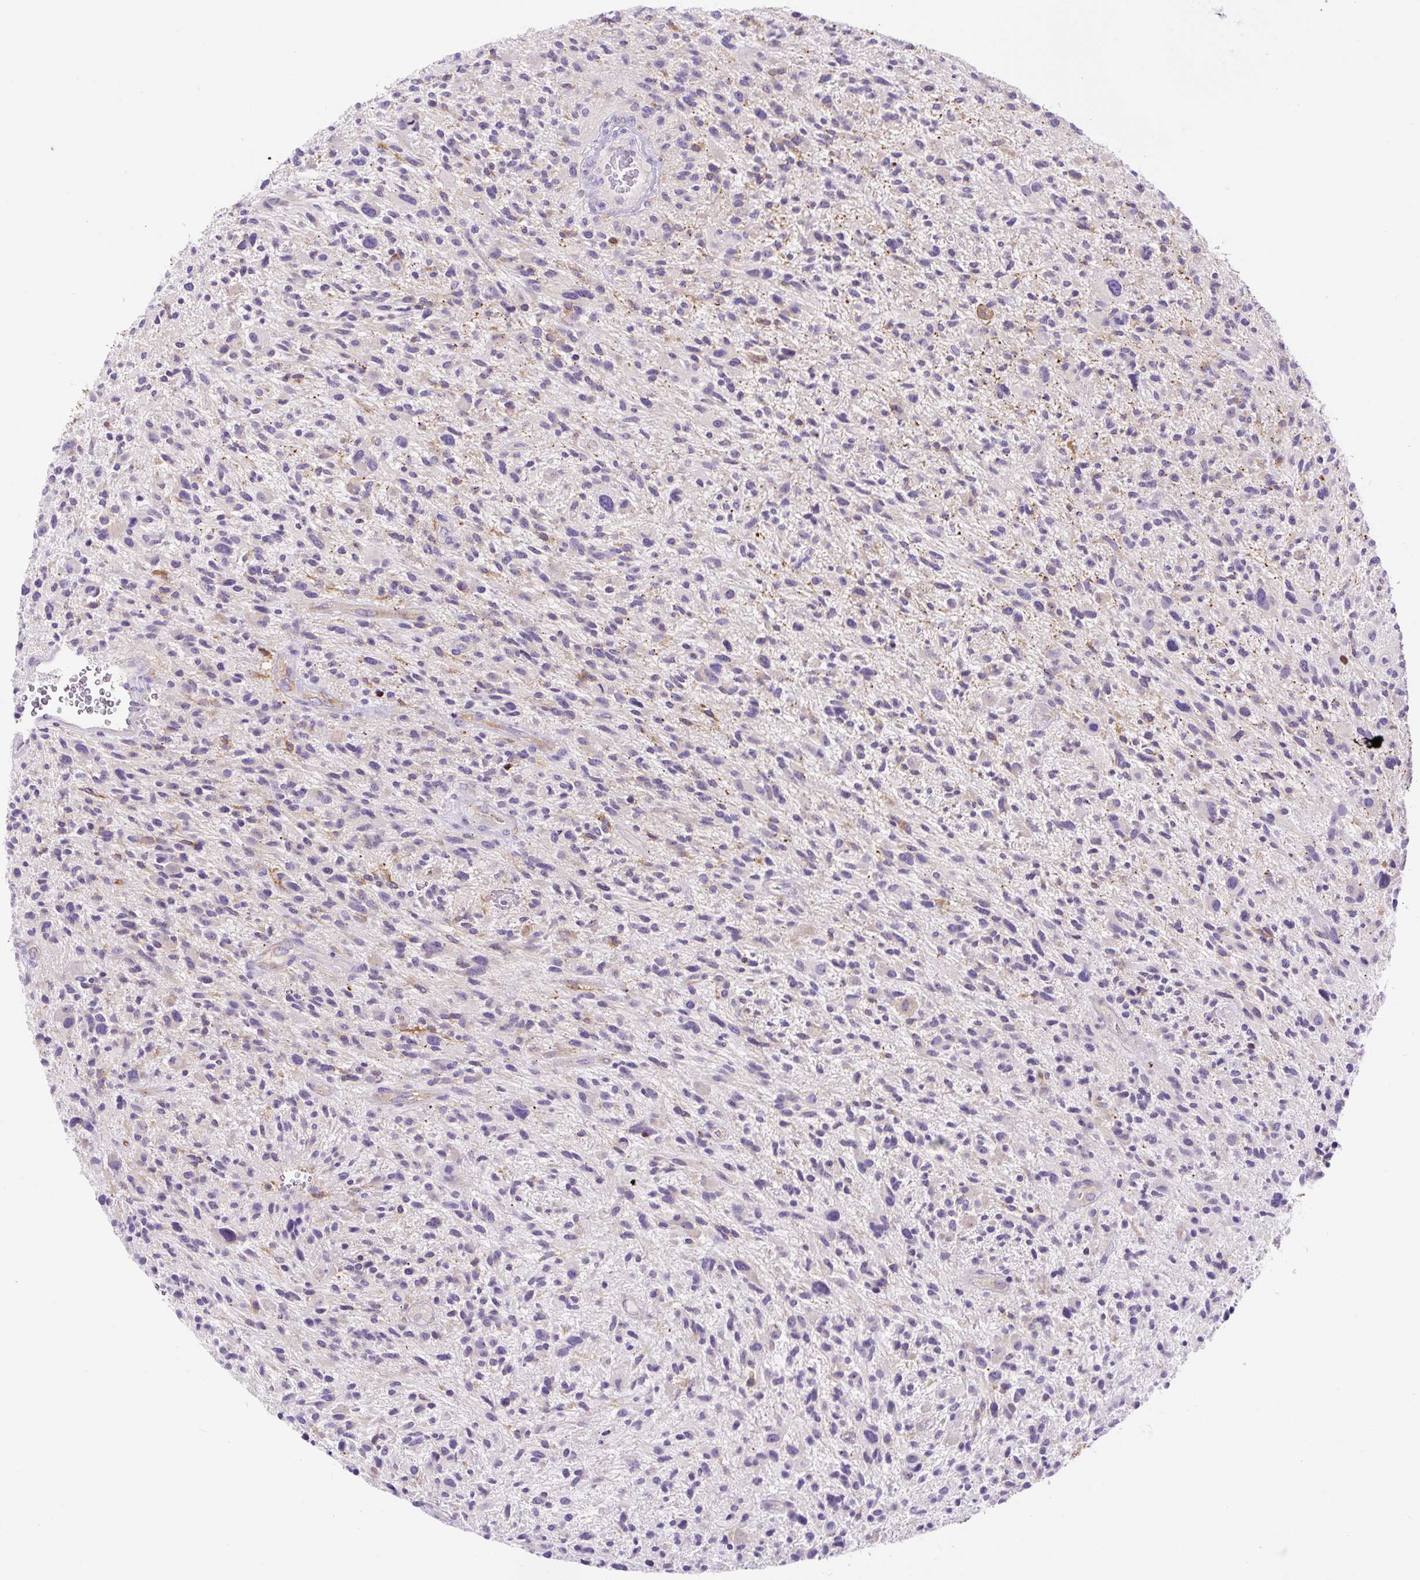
{"staining": {"intensity": "negative", "quantity": "none", "location": "none"}, "tissue": "glioma", "cell_type": "Tumor cells", "image_type": "cancer", "snomed": [{"axis": "morphology", "description": "Glioma, malignant, High grade"}, {"axis": "topography", "description": "Brain"}], "caption": "IHC of human glioma displays no expression in tumor cells. (DAB (3,3'-diaminobenzidine) IHC with hematoxylin counter stain).", "gene": "ASB4", "patient": {"sex": "male", "age": 47}}